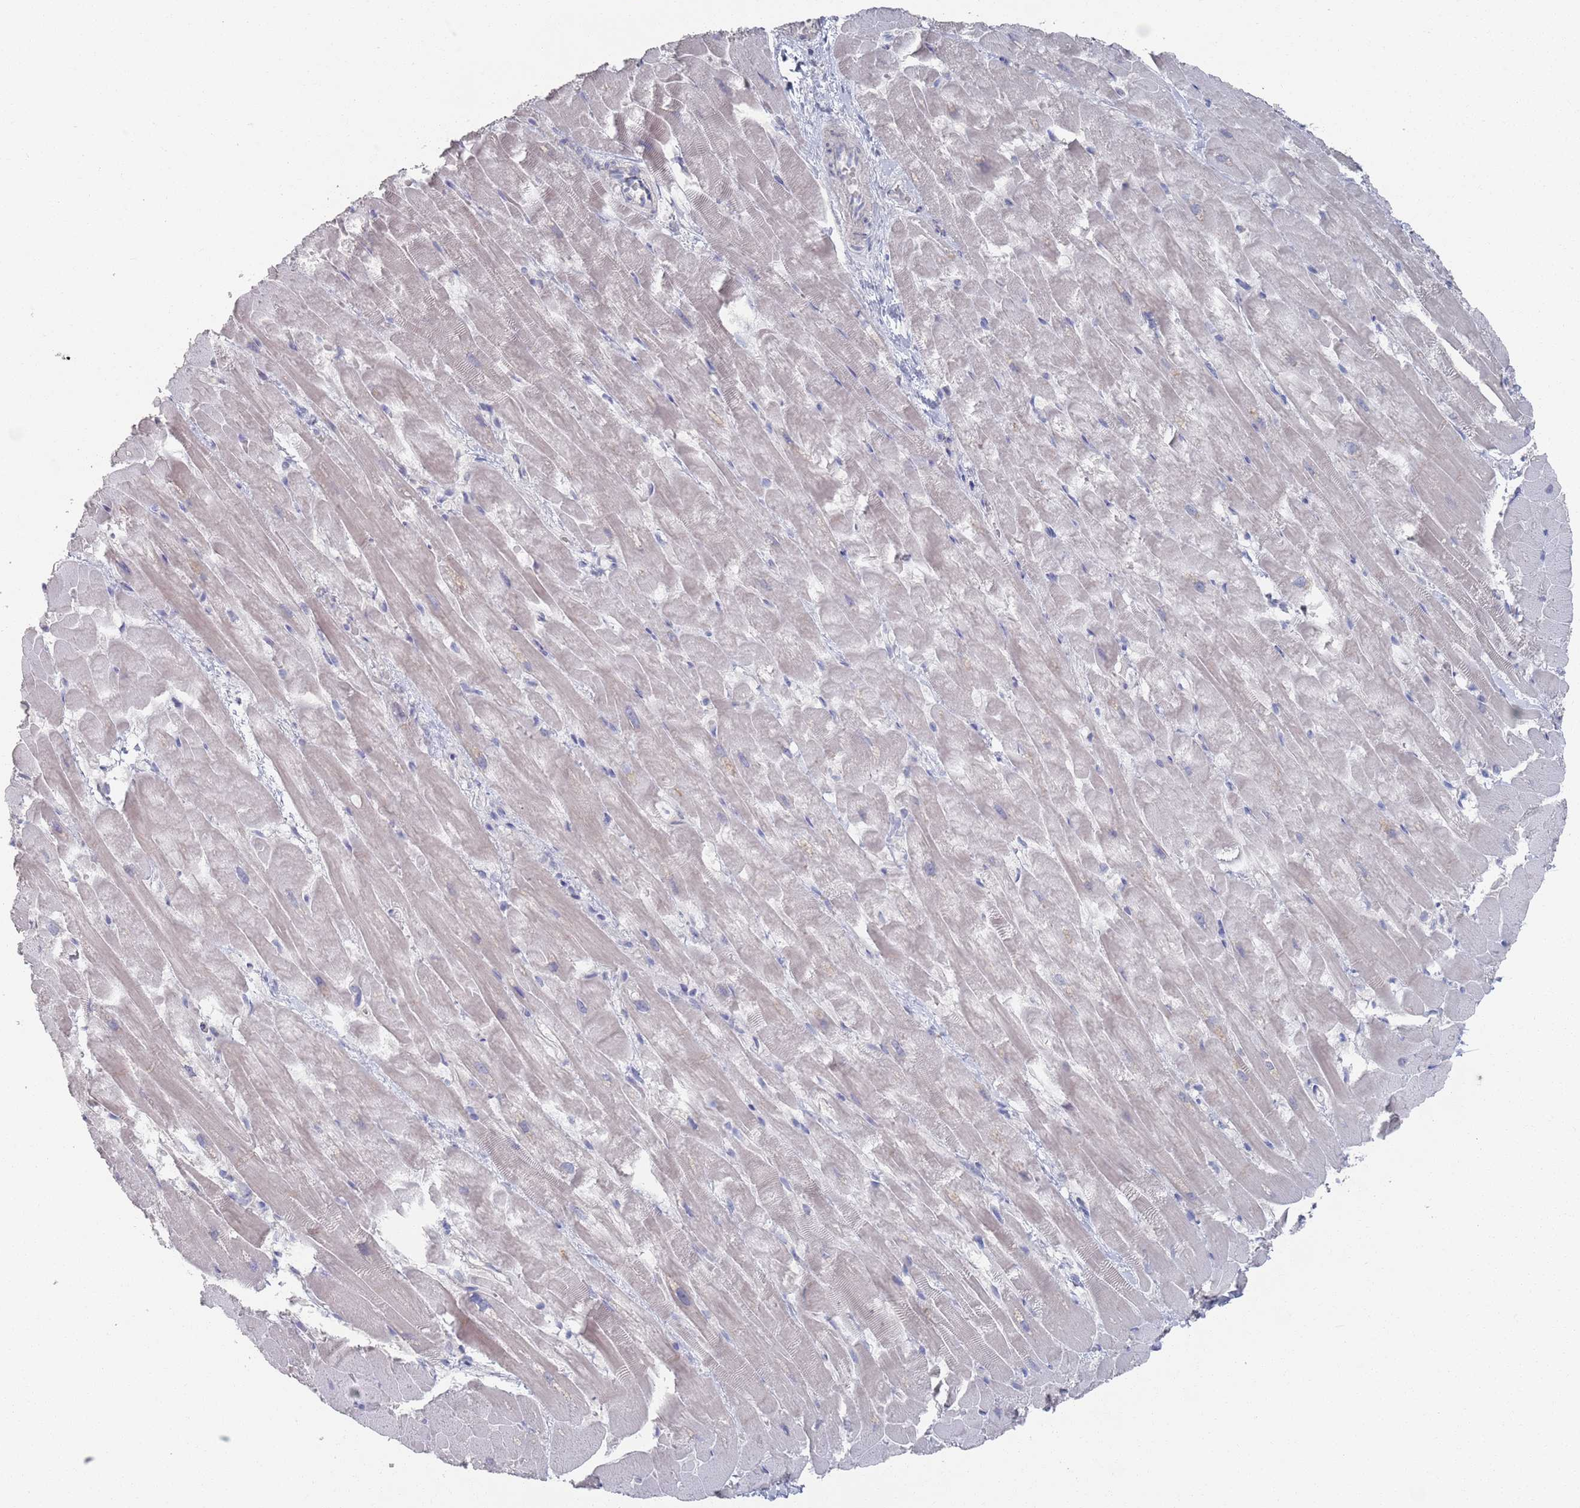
{"staining": {"intensity": "negative", "quantity": "none", "location": "none"}, "tissue": "heart muscle", "cell_type": "Cardiomyocytes", "image_type": "normal", "snomed": [{"axis": "morphology", "description": "Normal tissue, NOS"}, {"axis": "topography", "description": "Heart"}], "caption": "An immunohistochemistry image of normal heart muscle is shown. There is no staining in cardiomyocytes of heart muscle. The staining is performed using DAB brown chromogen with nuclei counter-stained in using hematoxylin.", "gene": "PROM2", "patient": {"sex": "male", "age": 37}}